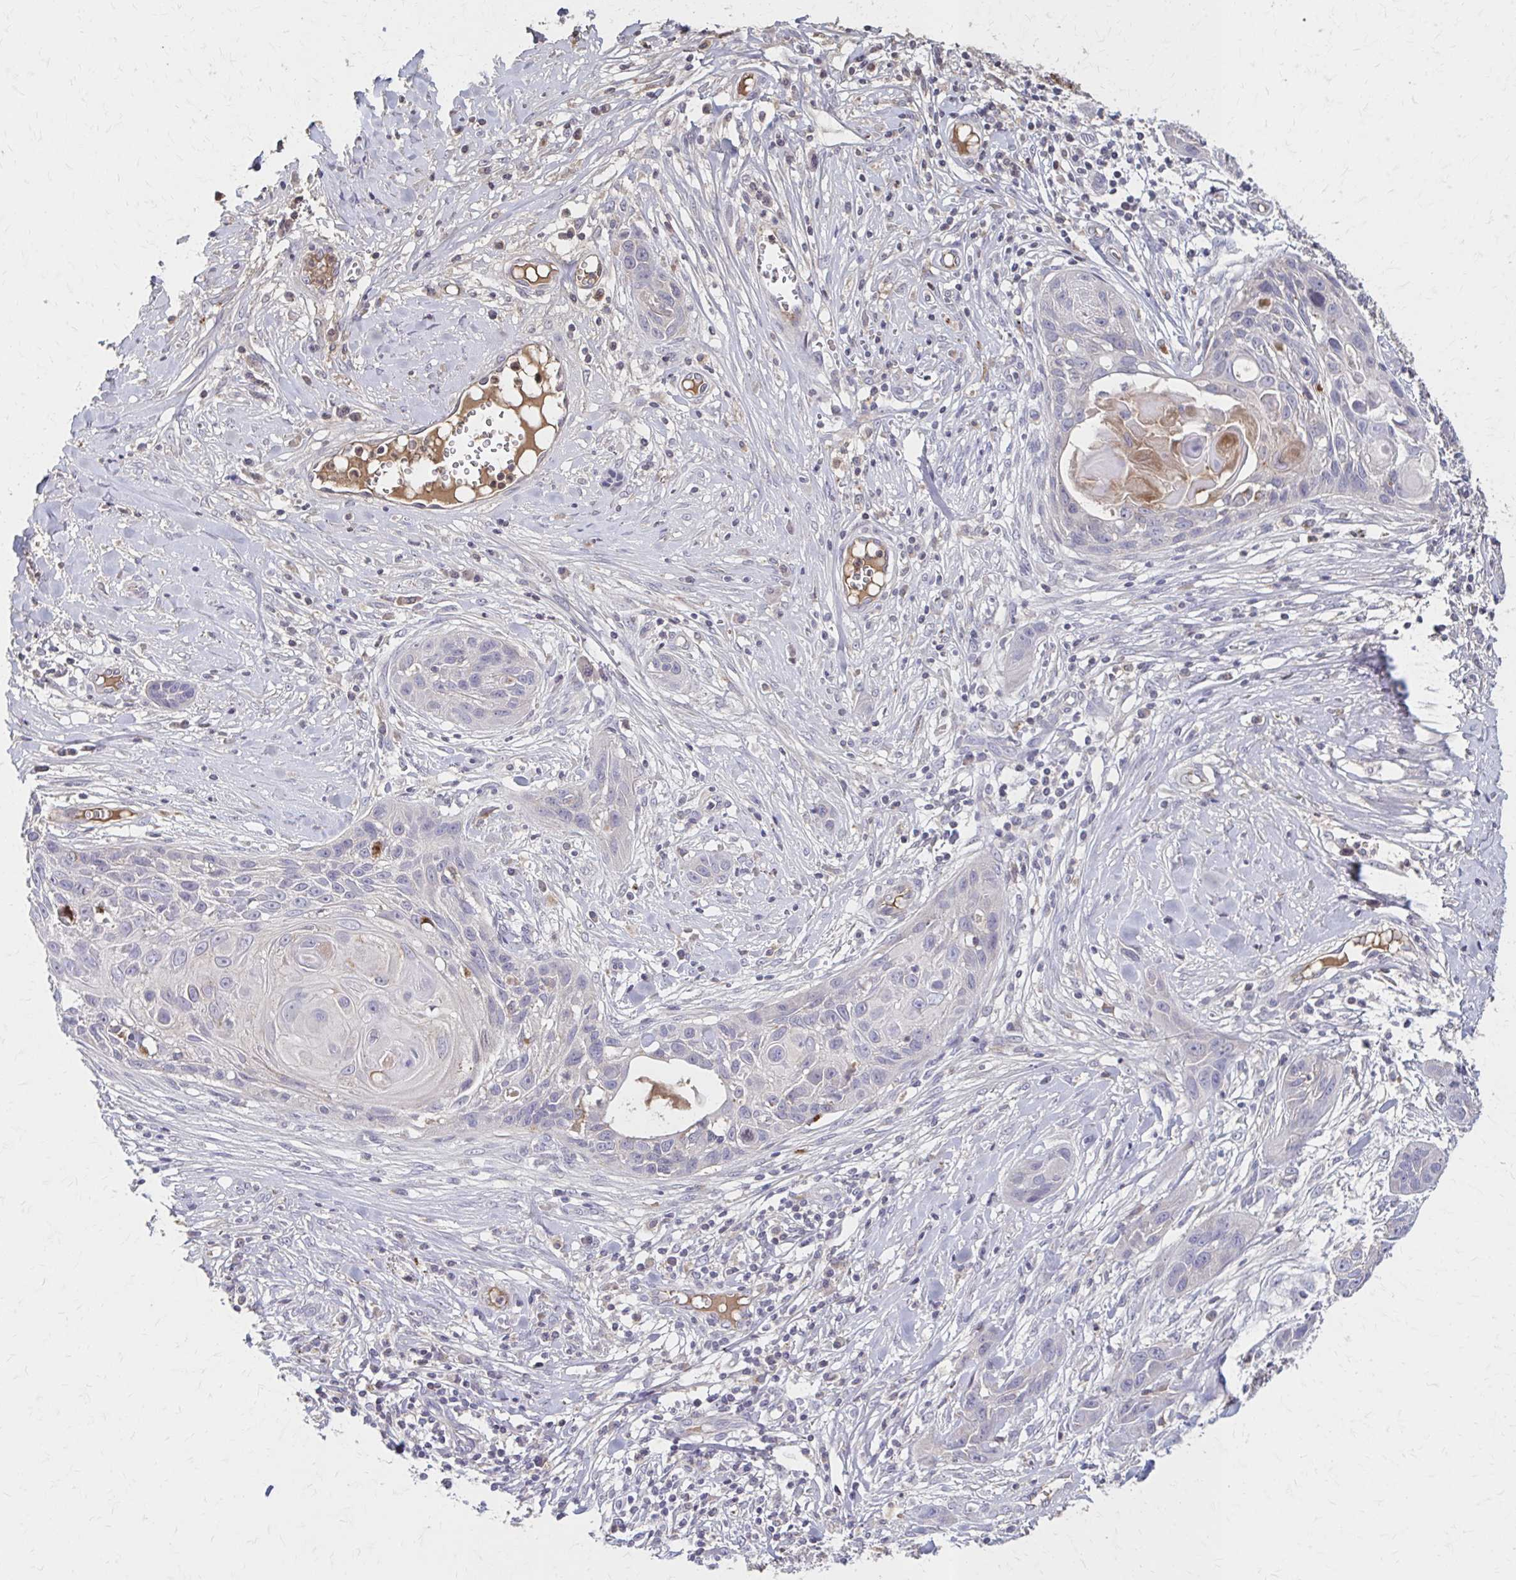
{"staining": {"intensity": "negative", "quantity": "none", "location": "none"}, "tissue": "skin cancer", "cell_type": "Tumor cells", "image_type": "cancer", "snomed": [{"axis": "morphology", "description": "Squamous cell carcinoma, NOS"}, {"axis": "topography", "description": "Skin"}, {"axis": "topography", "description": "Vulva"}], "caption": "Human squamous cell carcinoma (skin) stained for a protein using IHC demonstrates no expression in tumor cells.", "gene": "HMGCS2", "patient": {"sex": "female", "age": 83}}